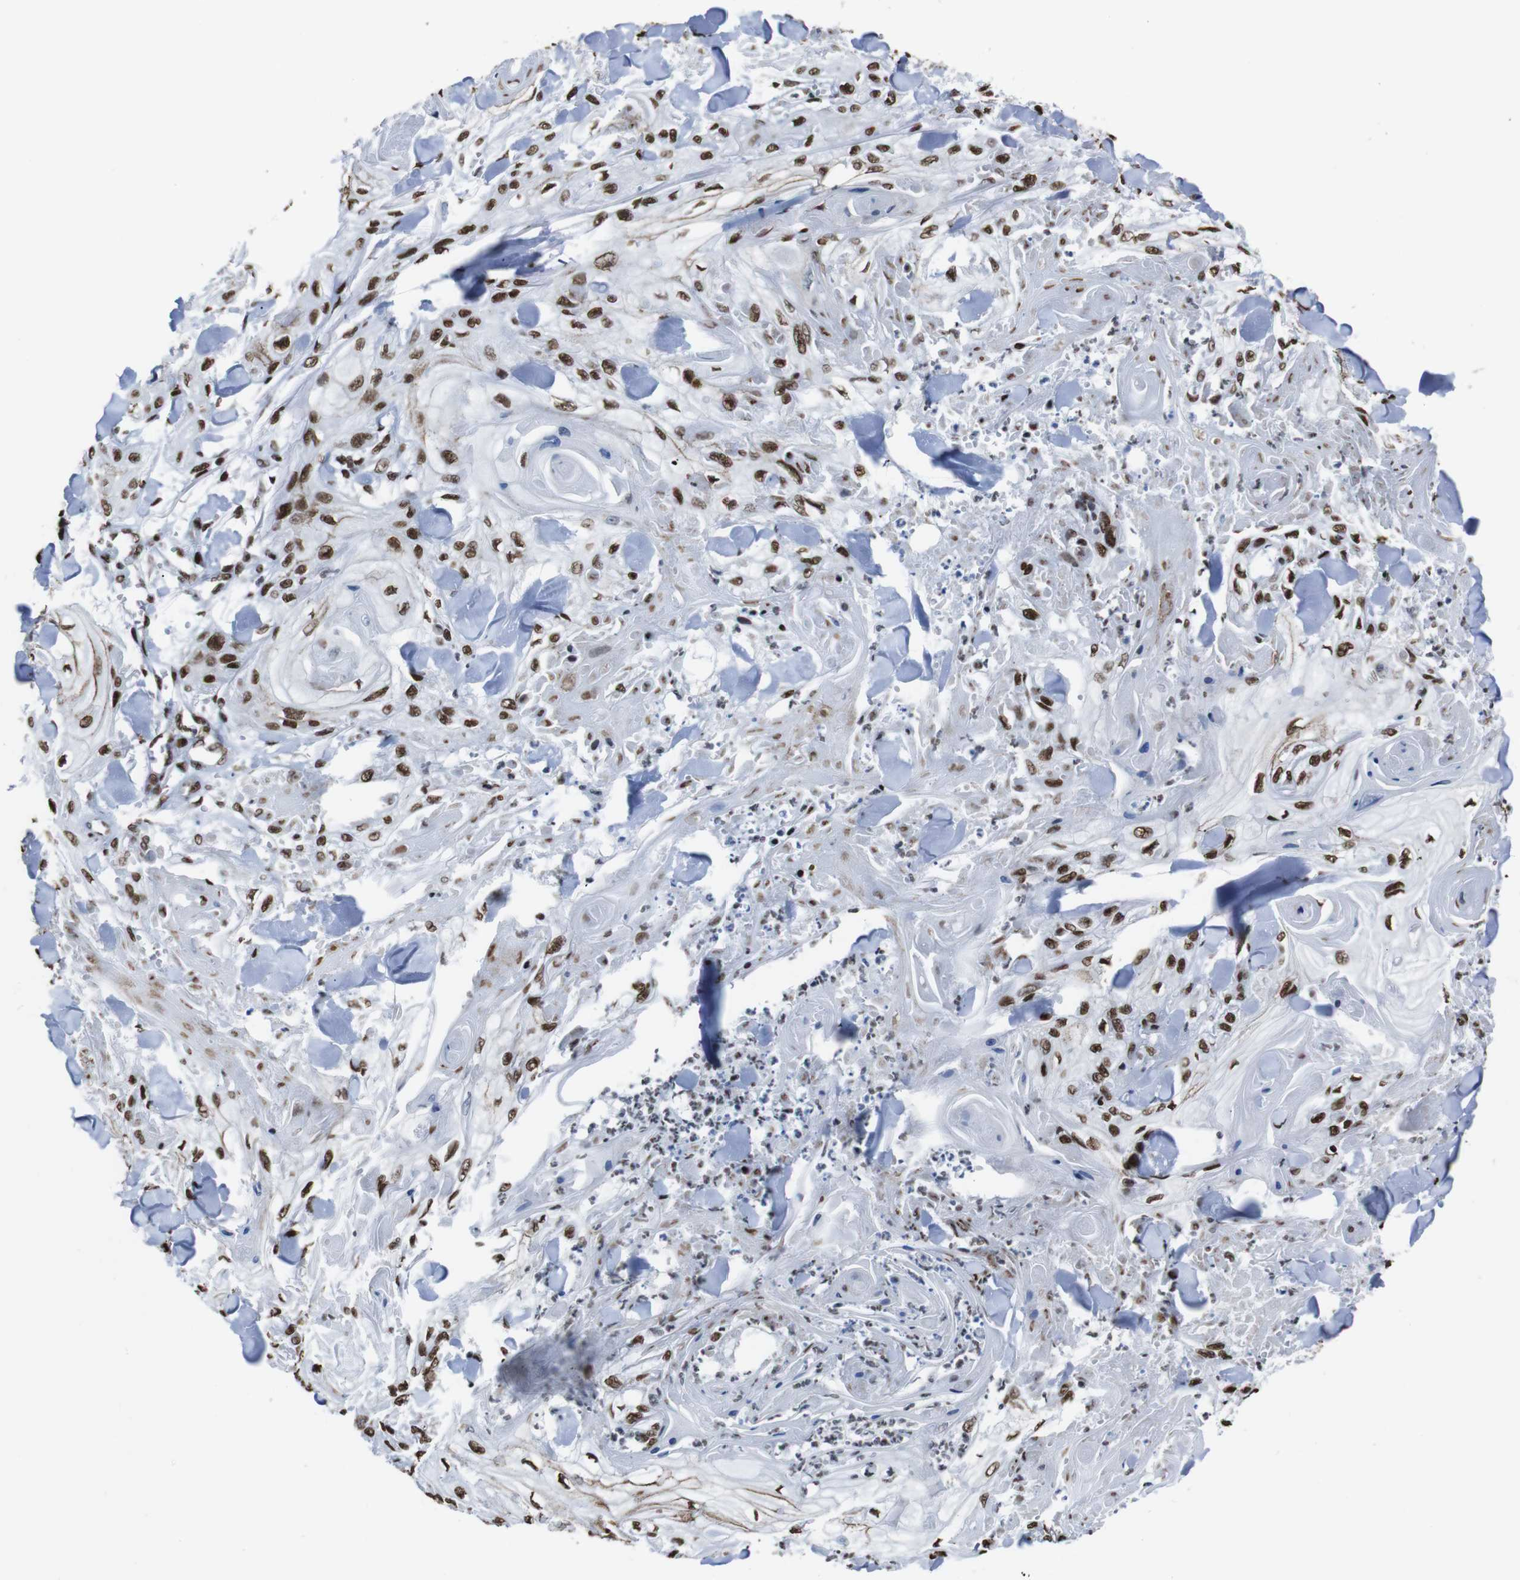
{"staining": {"intensity": "strong", "quantity": ">75%", "location": "nuclear"}, "tissue": "skin cancer", "cell_type": "Tumor cells", "image_type": "cancer", "snomed": [{"axis": "morphology", "description": "Squamous cell carcinoma, NOS"}, {"axis": "topography", "description": "Skin"}], "caption": "This image exhibits squamous cell carcinoma (skin) stained with immunohistochemistry (IHC) to label a protein in brown. The nuclear of tumor cells show strong positivity for the protein. Nuclei are counter-stained blue.", "gene": "ROMO1", "patient": {"sex": "male", "age": 74}}